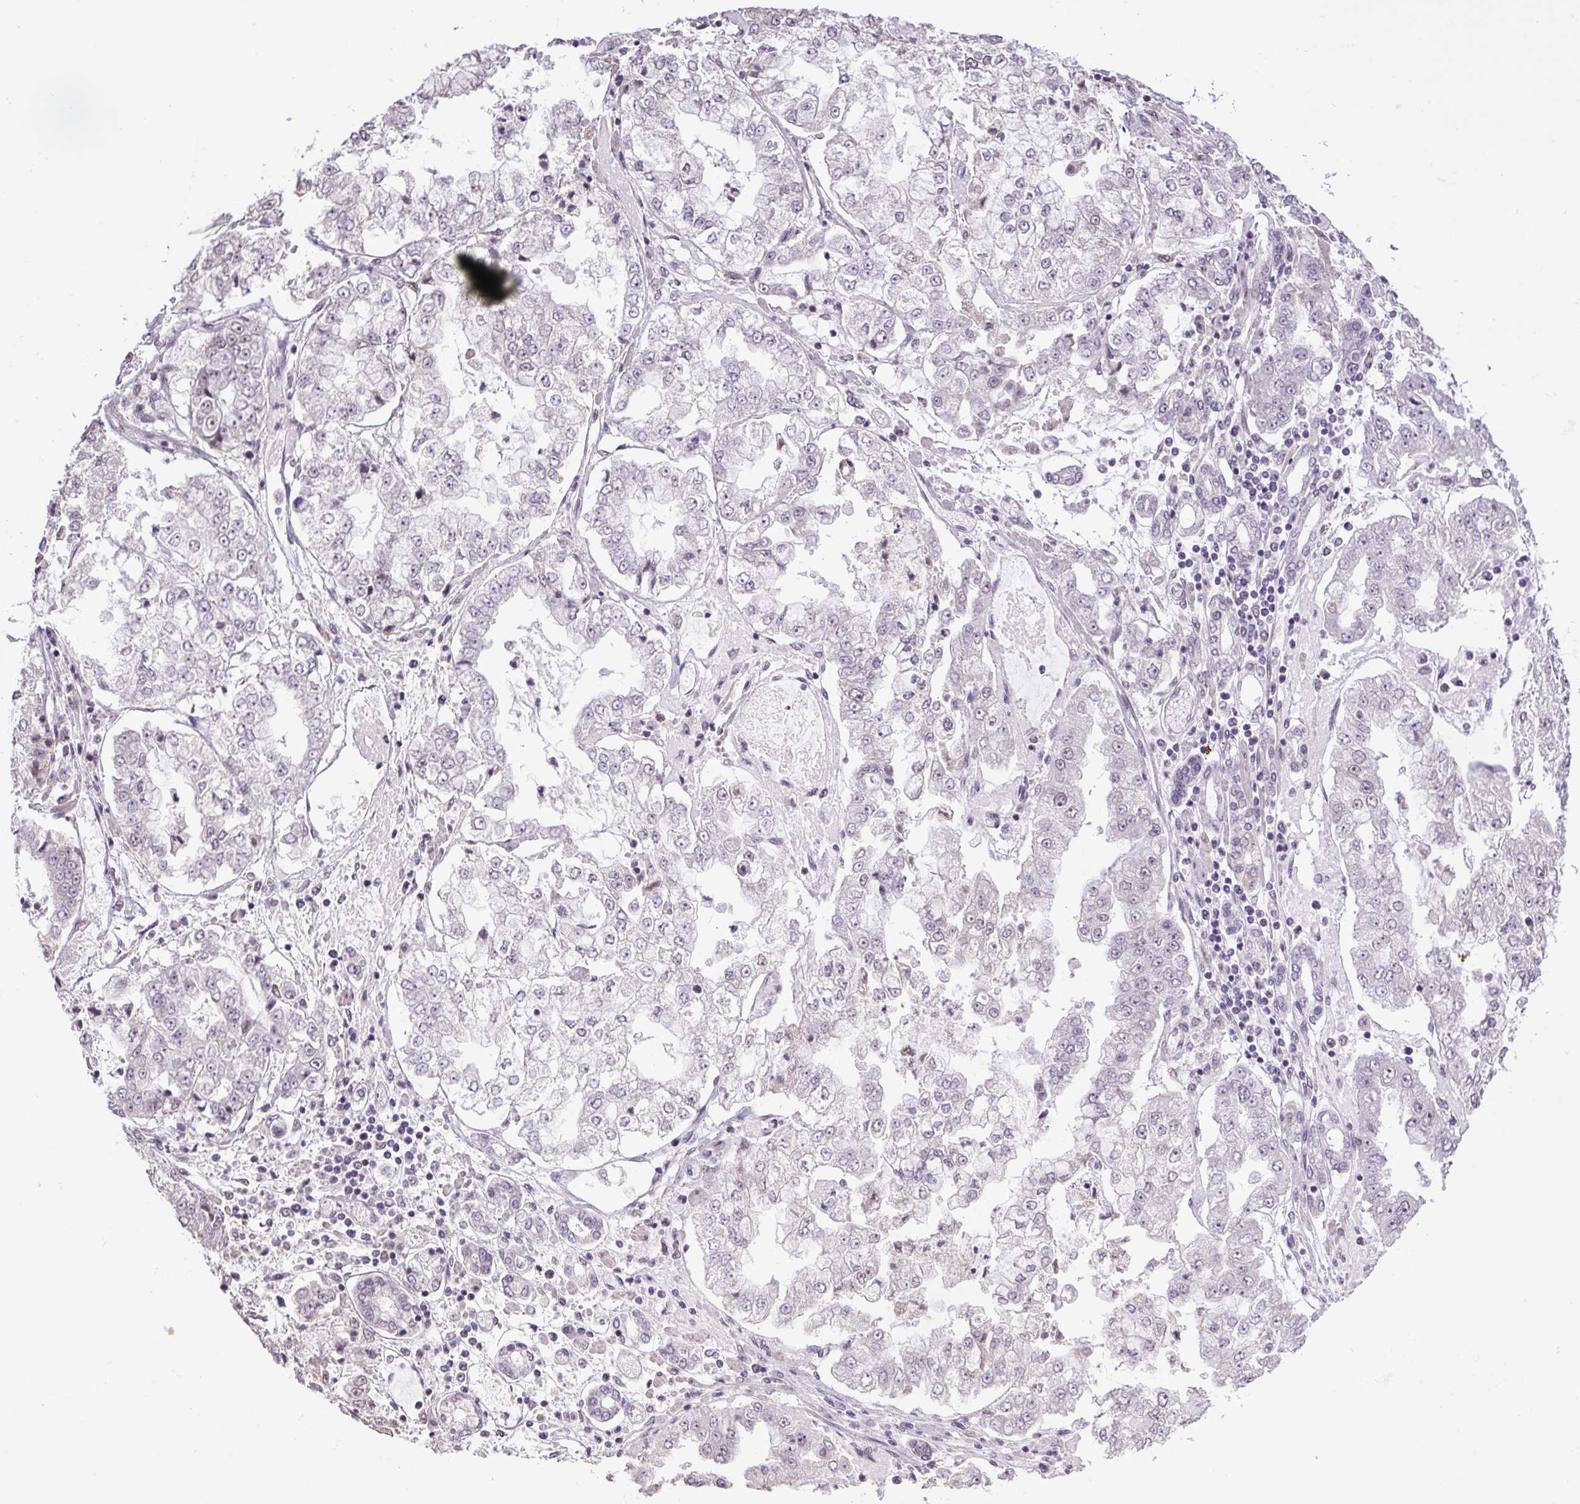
{"staining": {"intensity": "negative", "quantity": "none", "location": "none"}, "tissue": "stomach cancer", "cell_type": "Tumor cells", "image_type": "cancer", "snomed": [{"axis": "morphology", "description": "Adenocarcinoma, NOS"}, {"axis": "topography", "description": "Stomach"}], "caption": "Micrograph shows no significant protein staining in tumor cells of stomach adenocarcinoma.", "gene": "KPNA1", "patient": {"sex": "male", "age": 76}}